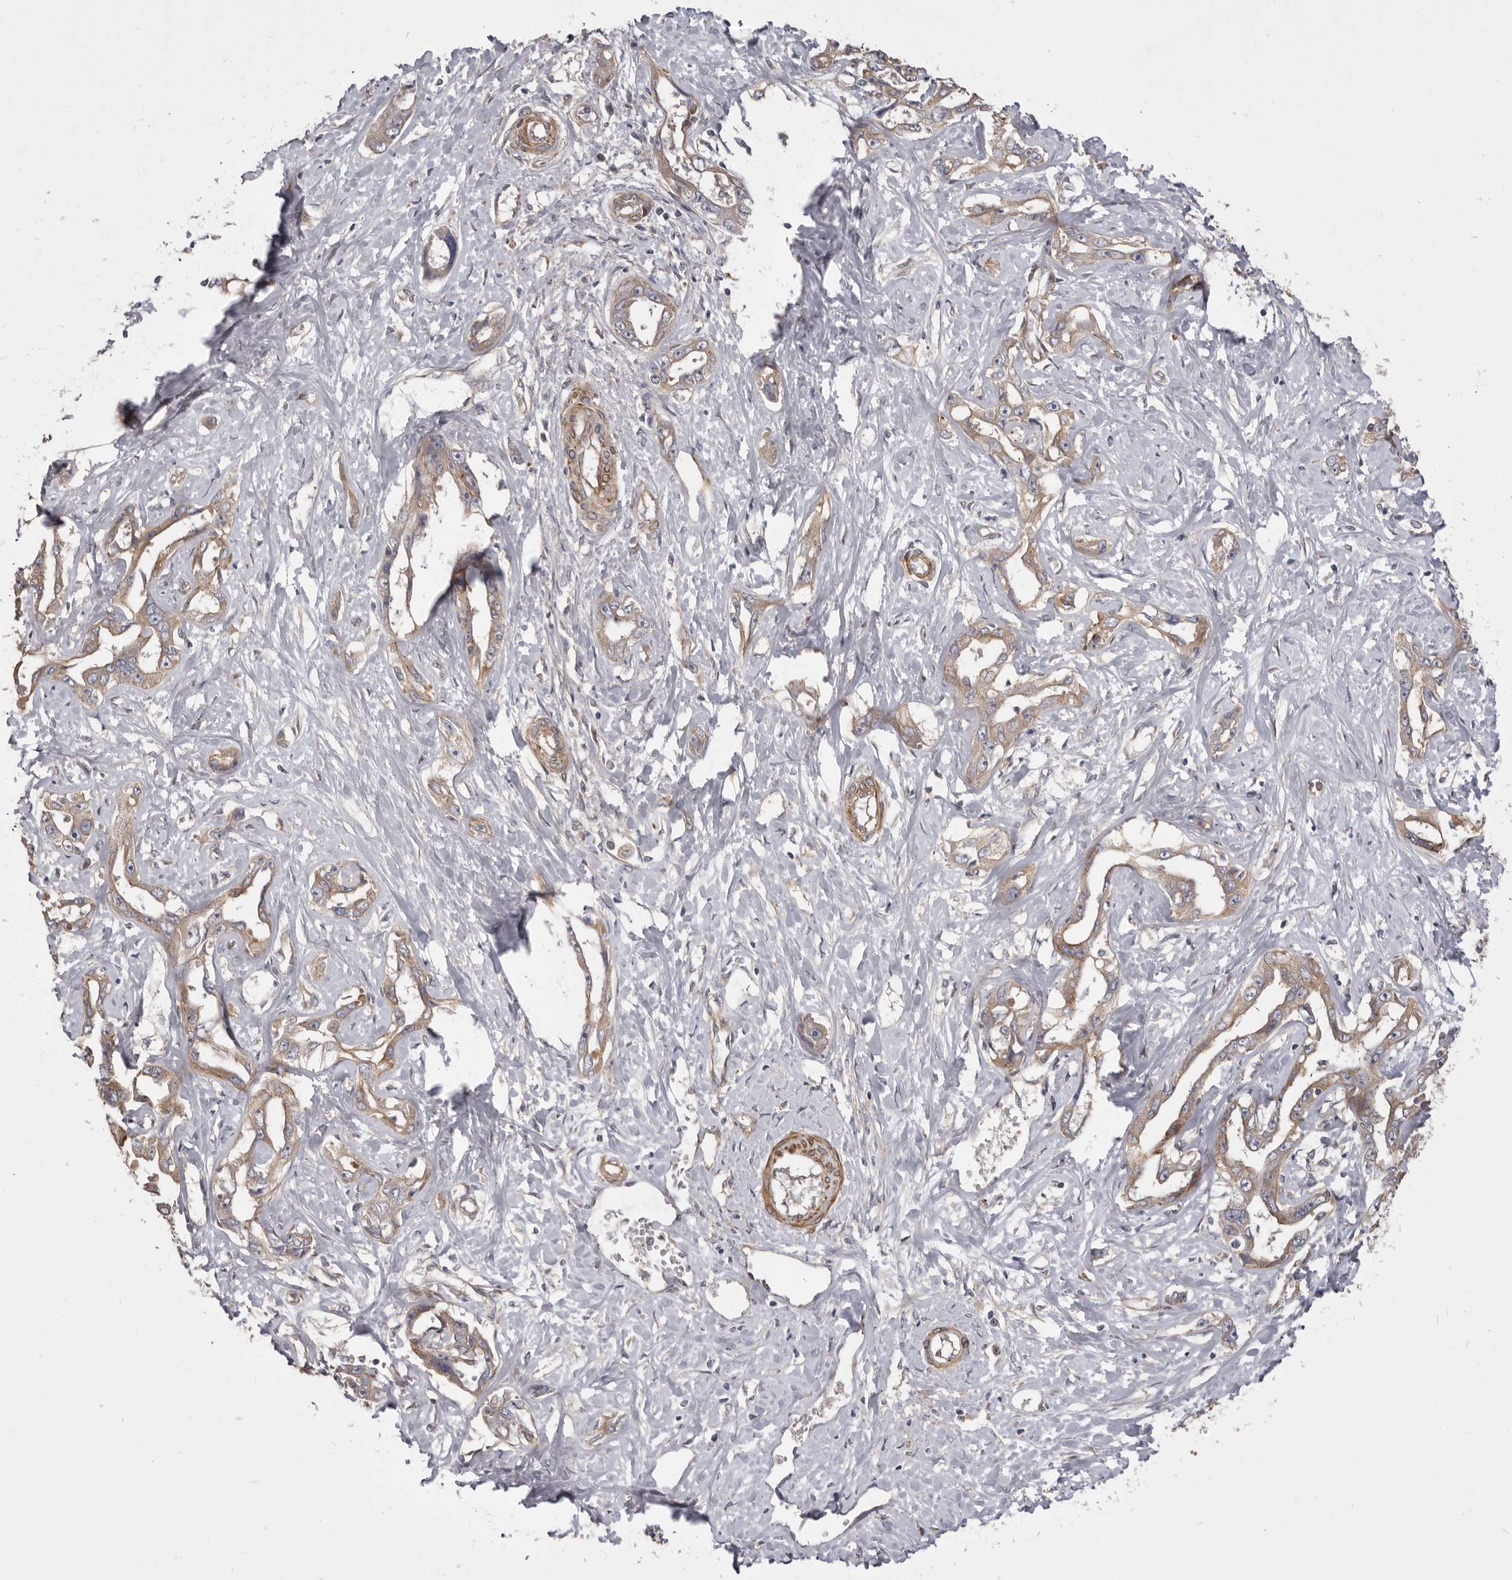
{"staining": {"intensity": "weak", "quantity": ">75%", "location": "cytoplasmic/membranous"}, "tissue": "liver cancer", "cell_type": "Tumor cells", "image_type": "cancer", "snomed": [{"axis": "morphology", "description": "Cholangiocarcinoma"}, {"axis": "topography", "description": "Liver"}], "caption": "Immunohistochemistry (IHC) photomicrograph of human cholangiocarcinoma (liver) stained for a protein (brown), which demonstrates low levels of weak cytoplasmic/membranous expression in approximately >75% of tumor cells.", "gene": "VPS45", "patient": {"sex": "male", "age": 59}}